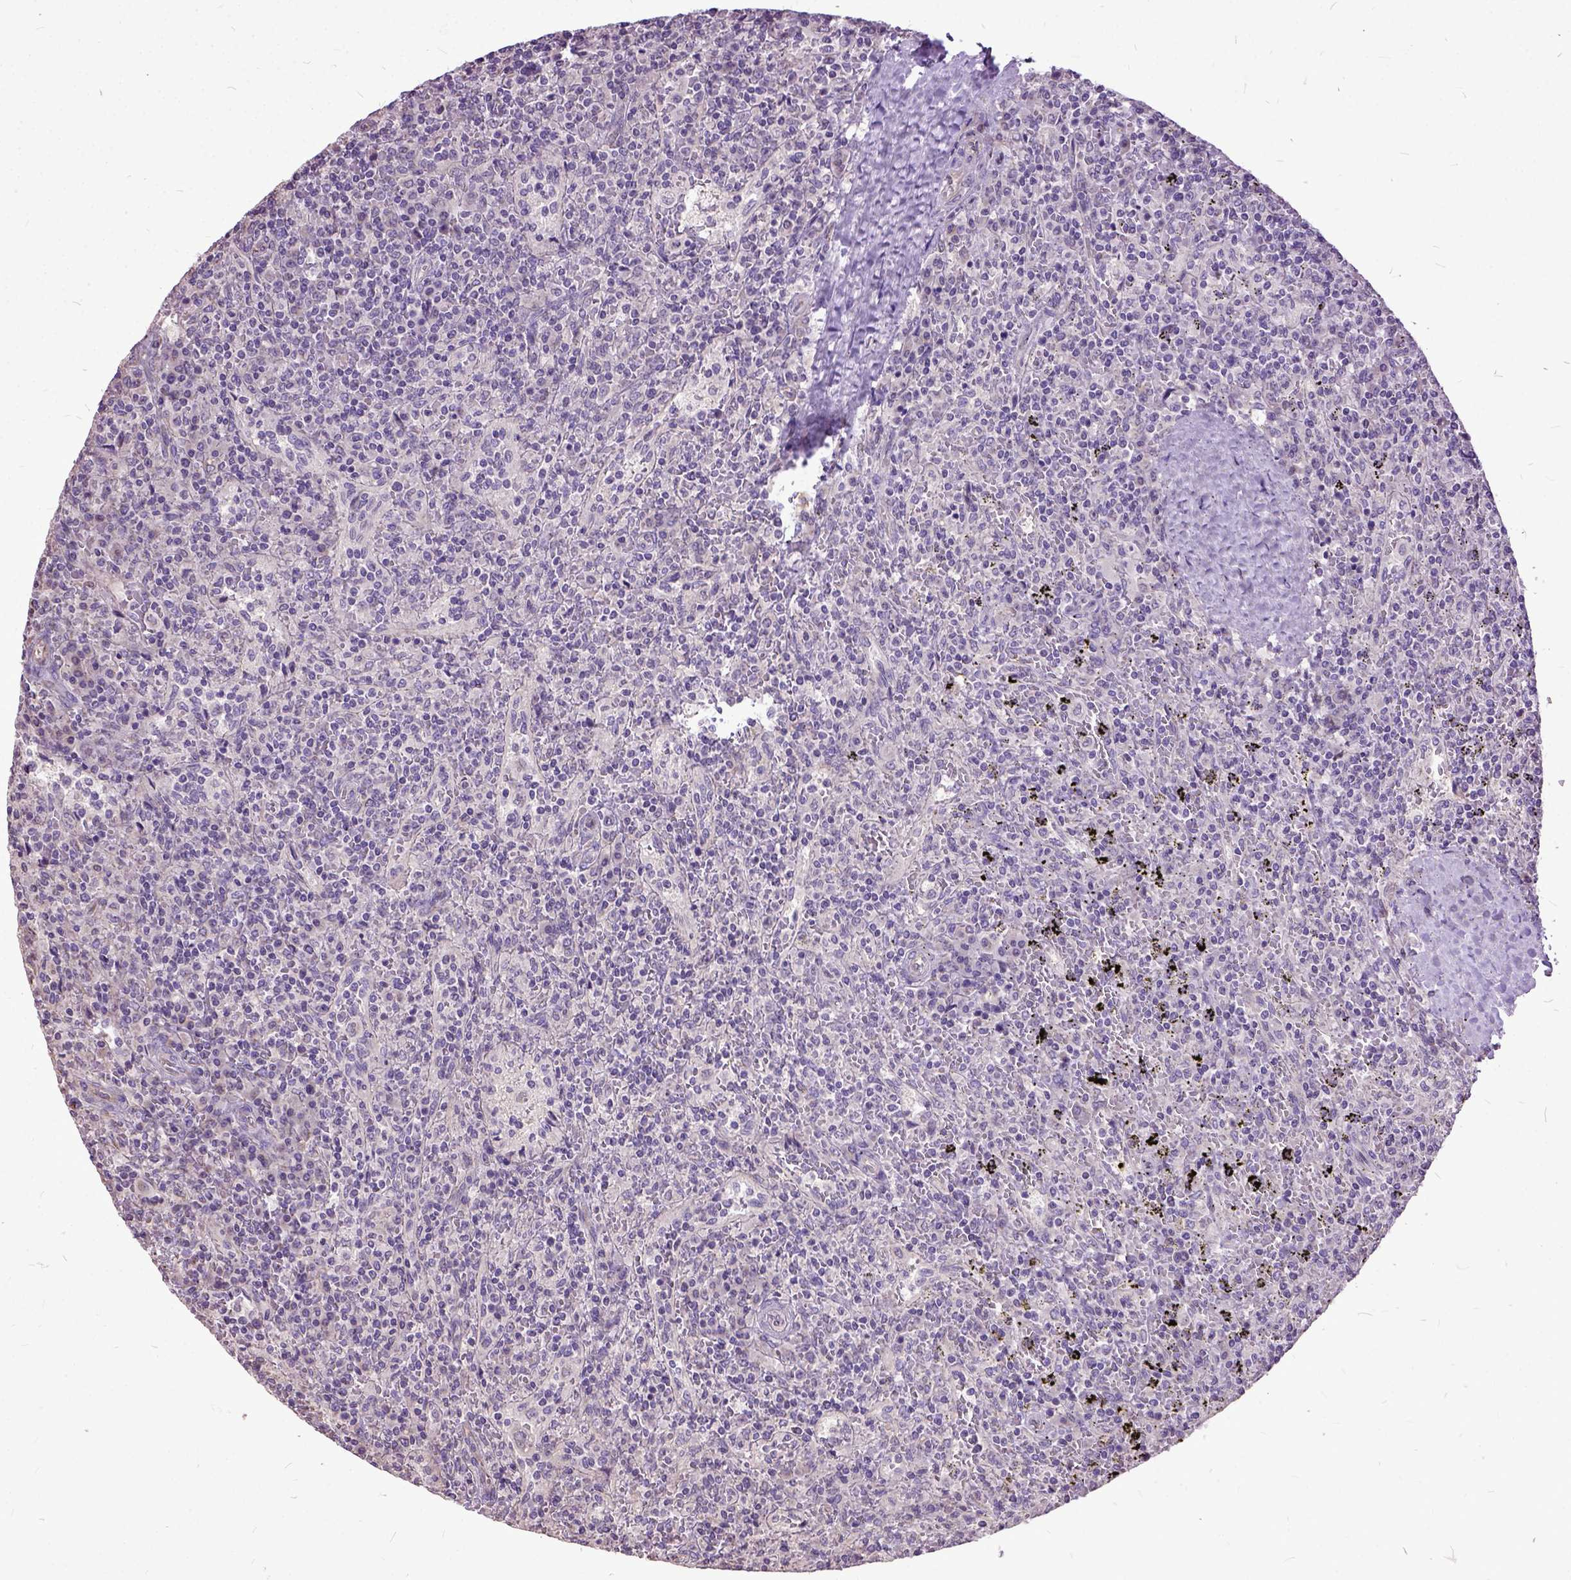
{"staining": {"intensity": "negative", "quantity": "none", "location": "none"}, "tissue": "lymphoma", "cell_type": "Tumor cells", "image_type": "cancer", "snomed": [{"axis": "morphology", "description": "Malignant lymphoma, non-Hodgkin's type, Low grade"}, {"axis": "topography", "description": "Spleen"}], "caption": "IHC photomicrograph of neoplastic tissue: low-grade malignant lymphoma, non-Hodgkin's type stained with DAB demonstrates no significant protein positivity in tumor cells.", "gene": "AREG", "patient": {"sex": "male", "age": 62}}